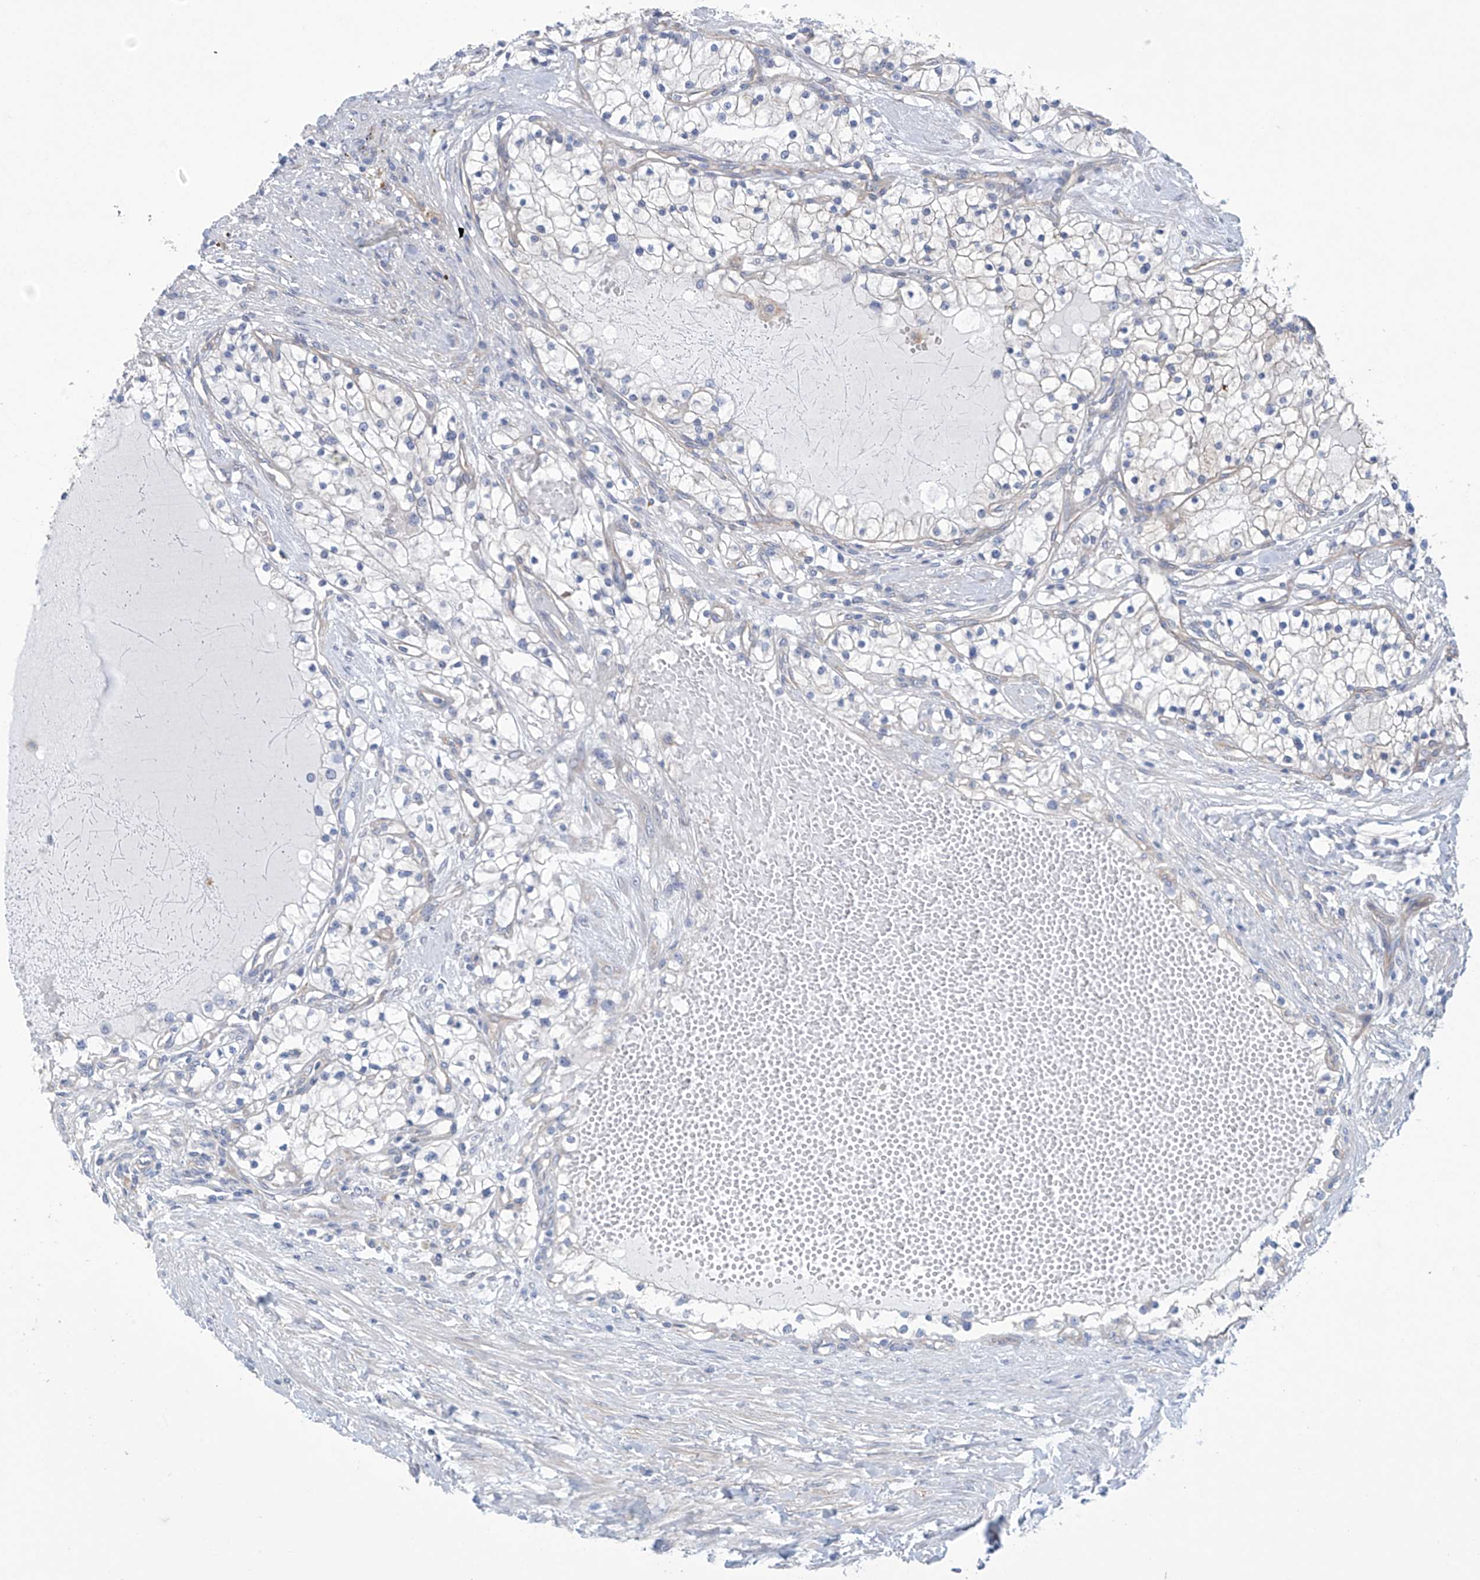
{"staining": {"intensity": "negative", "quantity": "none", "location": "none"}, "tissue": "renal cancer", "cell_type": "Tumor cells", "image_type": "cancer", "snomed": [{"axis": "morphology", "description": "Normal tissue, NOS"}, {"axis": "morphology", "description": "Adenocarcinoma, NOS"}, {"axis": "topography", "description": "Kidney"}], "caption": "This is an IHC micrograph of renal cancer. There is no expression in tumor cells.", "gene": "ABHD13", "patient": {"sex": "male", "age": 68}}